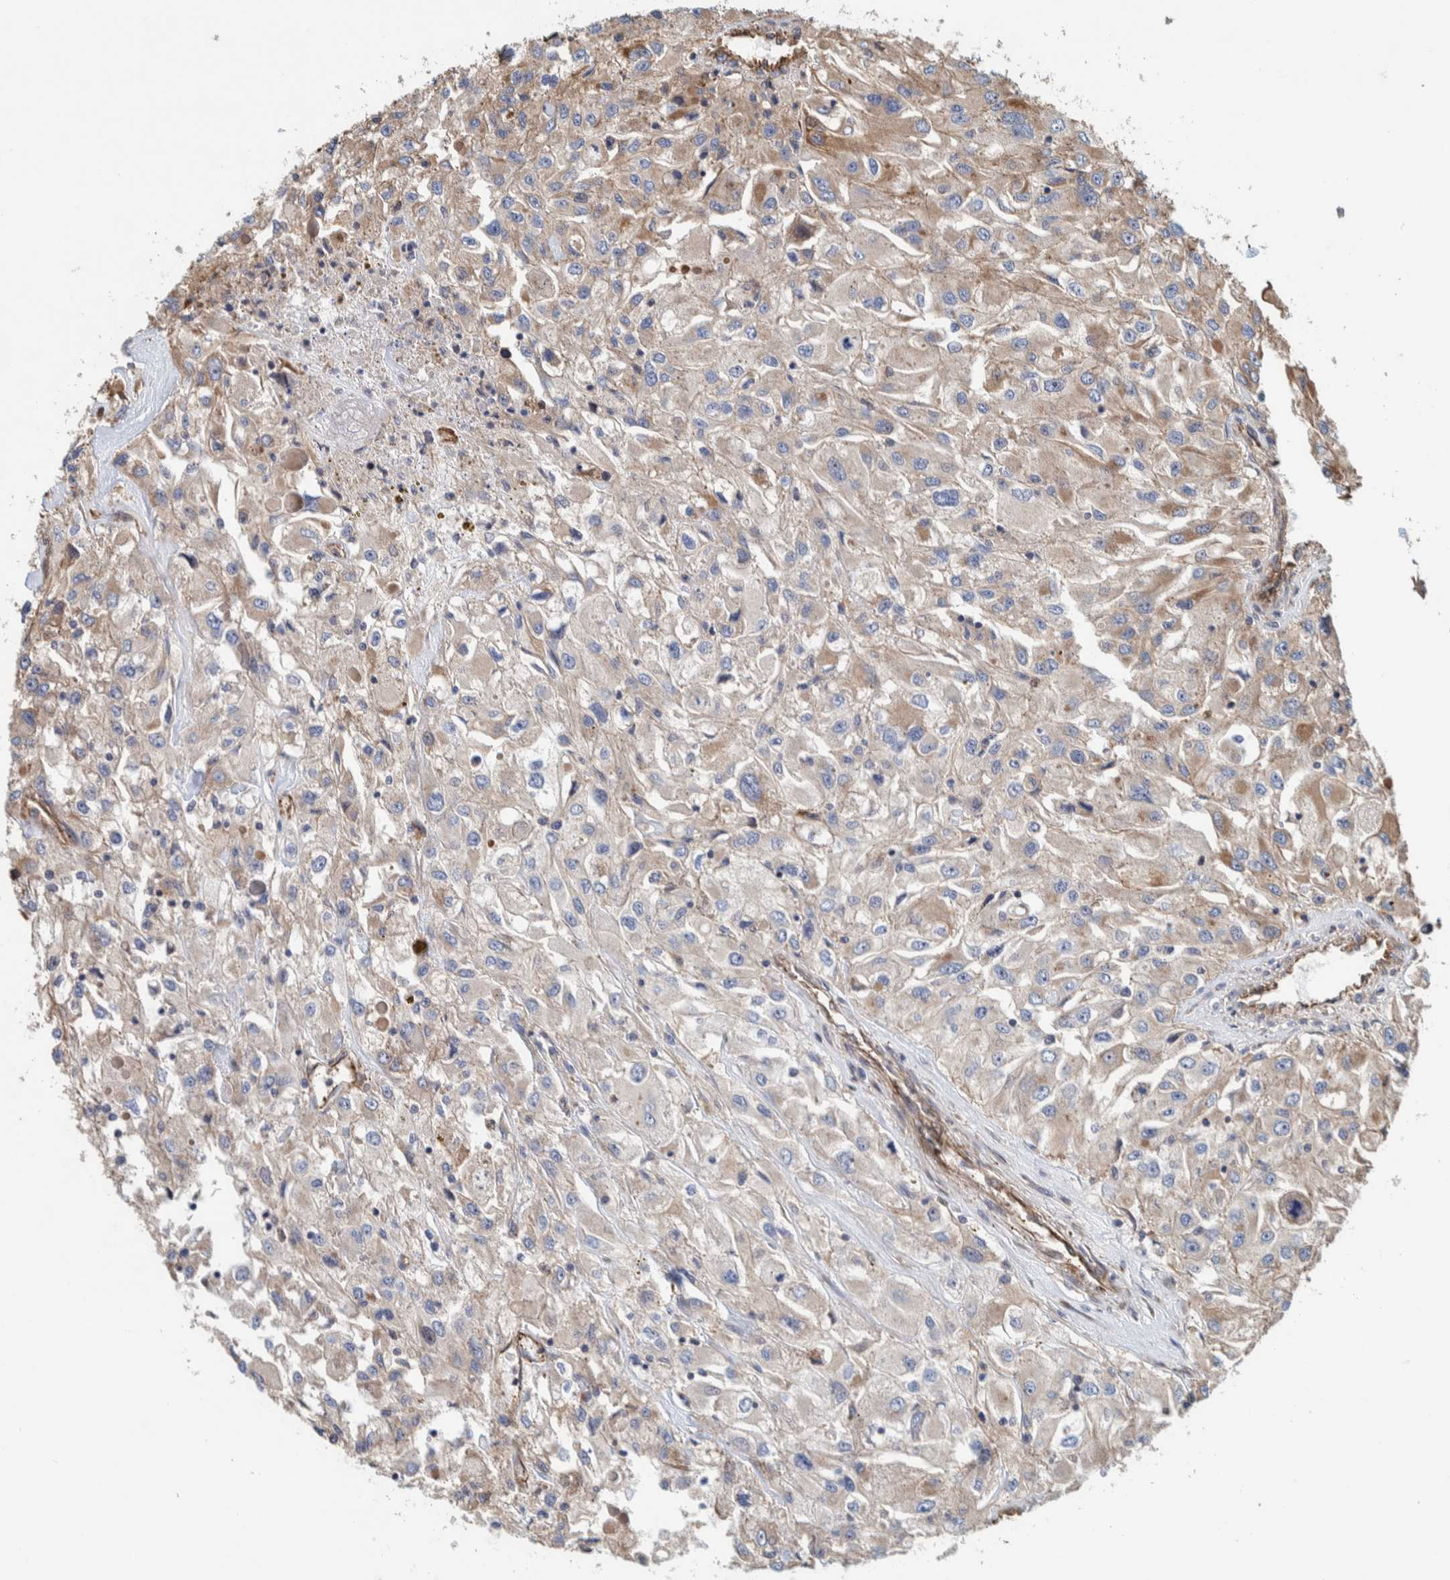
{"staining": {"intensity": "weak", "quantity": "<25%", "location": "cytoplasmic/membranous"}, "tissue": "renal cancer", "cell_type": "Tumor cells", "image_type": "cancer", "snomed": [{"axis": "morphology", "description": "Adenocarcinoma, NOS"}, {"axis": "topography", "description": "Kidney"}], "caption": "Human renal cancer stained for a protein using IHC shows no expression in tumor cells.", "gene": "PKD1L1", "patient": {"sex": "female", "age": 52}}